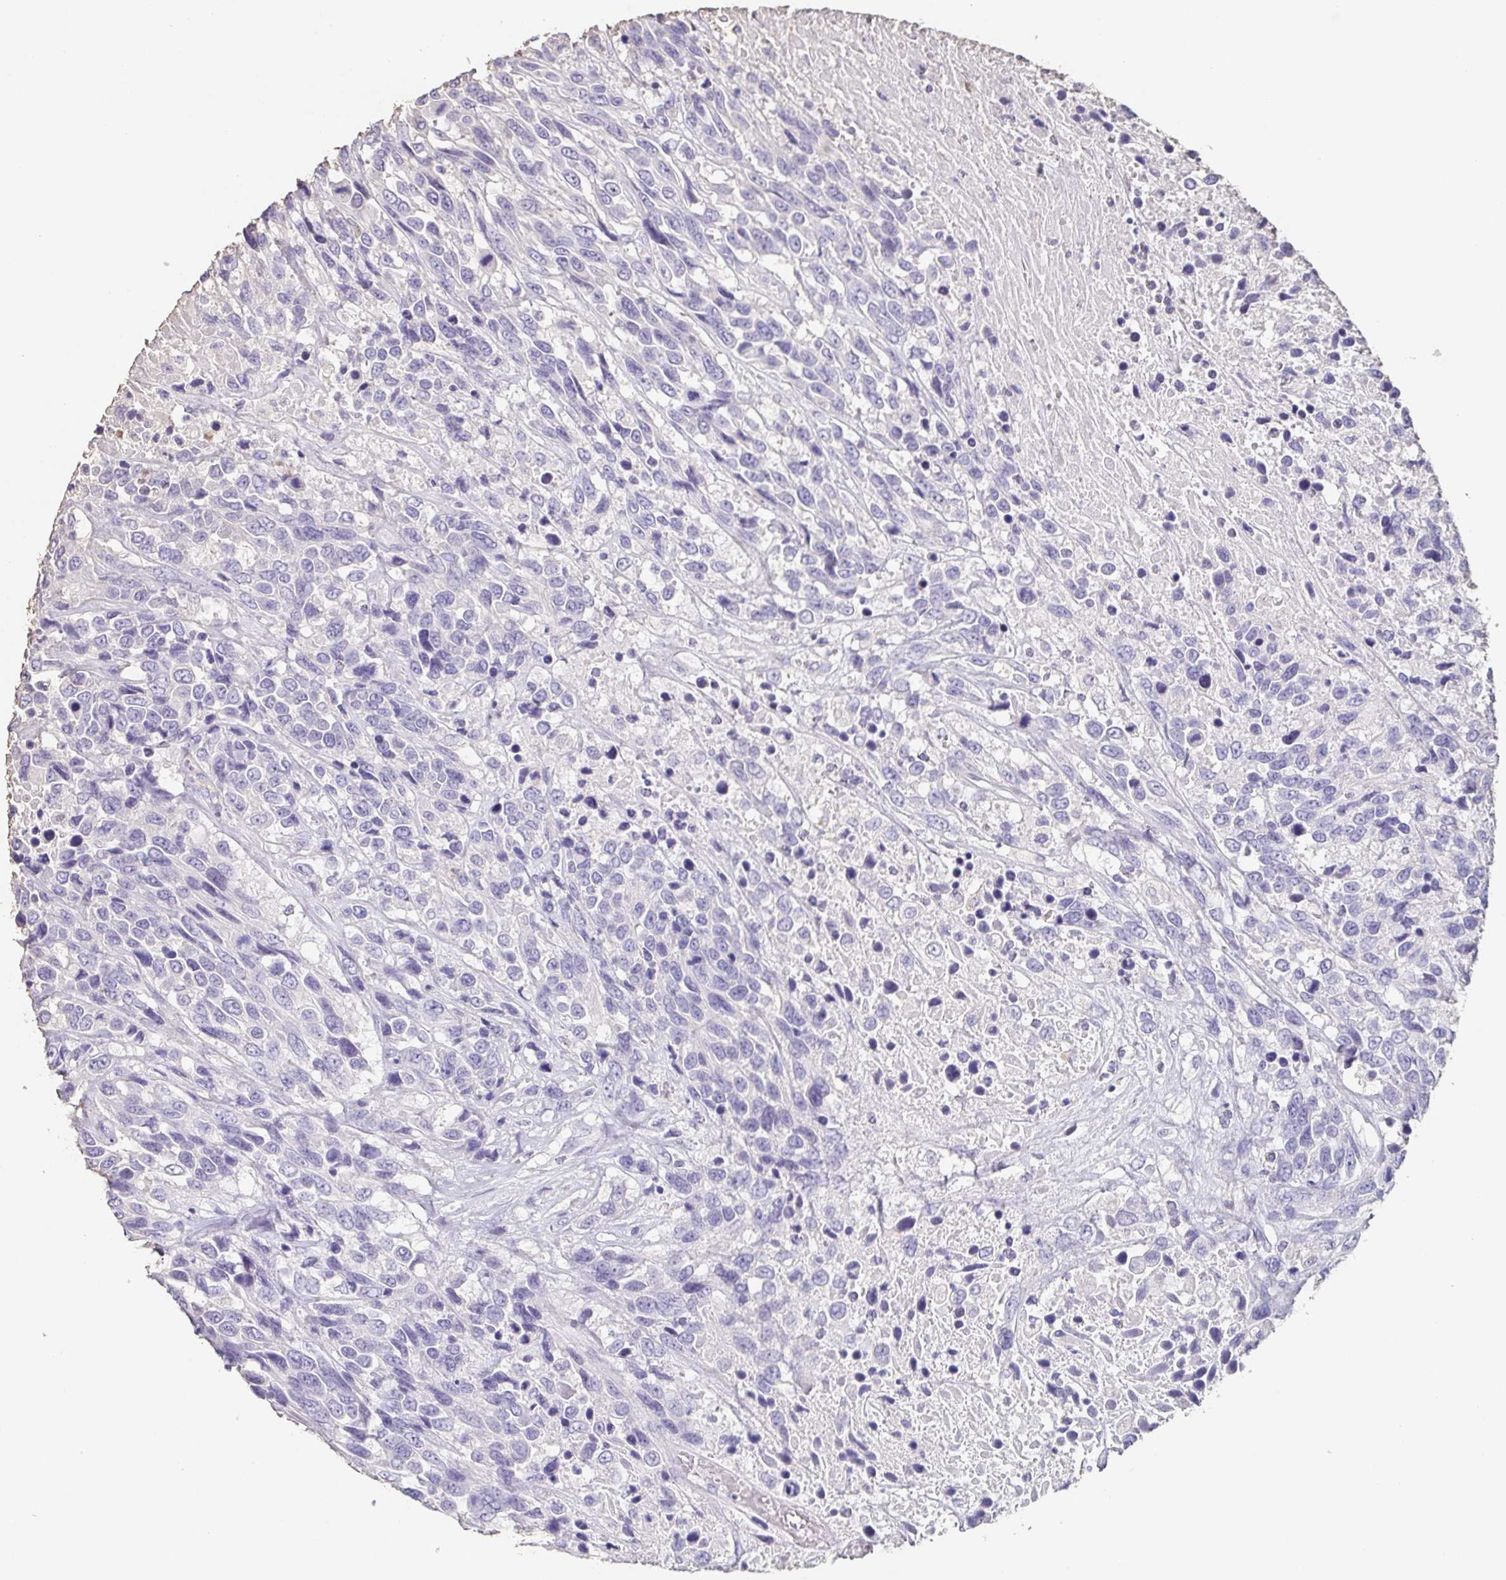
{"staining": {"intensity": "negative", "quantity": "none", "location": "none"}, "tissue": "urothelial cancer", "cell_type": "Tumor cells", "image_type": "cancer", "snomed": [{"axis": "morphology", "description": "Urothelial carcinoma, High grade"}, {"axis": "topography", "description": "Urinary bladder"}], "caption": "The histopathology image displays no staining of tumor cells in high-grade urothelial carcinoma. Nuclei are stained in blue.", "gene": "BPIFA2", "patient": {"sex": "female", "age": 70}}